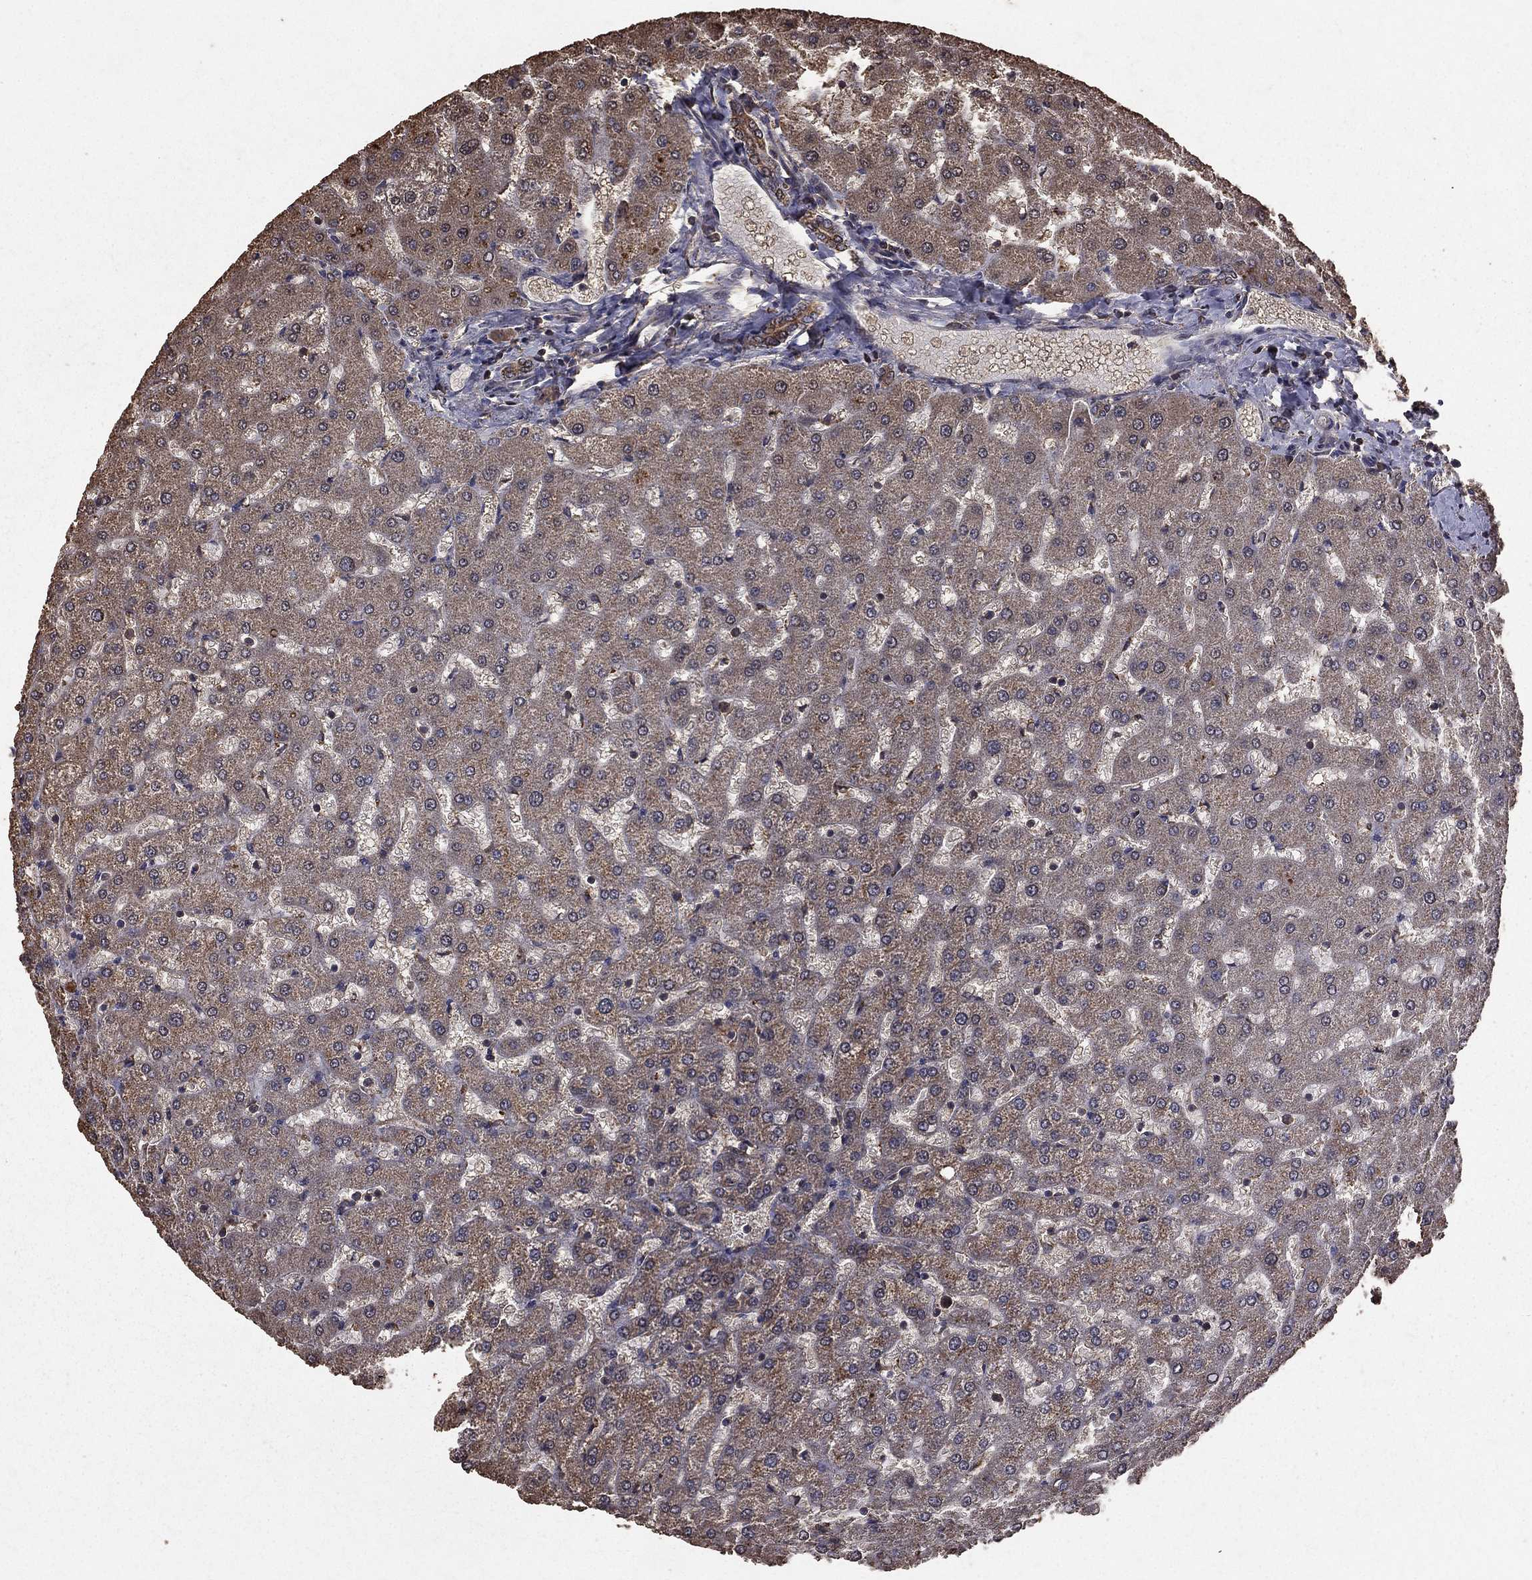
{"staining": {"intensity": "weak", "quantity": ">75%", "location": "cytoplasmic/membranous"}, "tissue": "liver", "cell_type": "Cholangiocytes", "image_type": "normal", "snomed": [{"axis": "morphology", "description": "Normal tissue, NOS"}, {"axis": "topography", "description": "Liver"}], "caption": "IHC of benign liver demonstrates low levels of weak cytoplasmic/membranous expression in approximately >75% of cholangiocytes. IHC stains the protein of interest in brown and the nuclei are stained blue.", "gene": "BIRC6", "patient": {"sex": "female", "age": 50}}